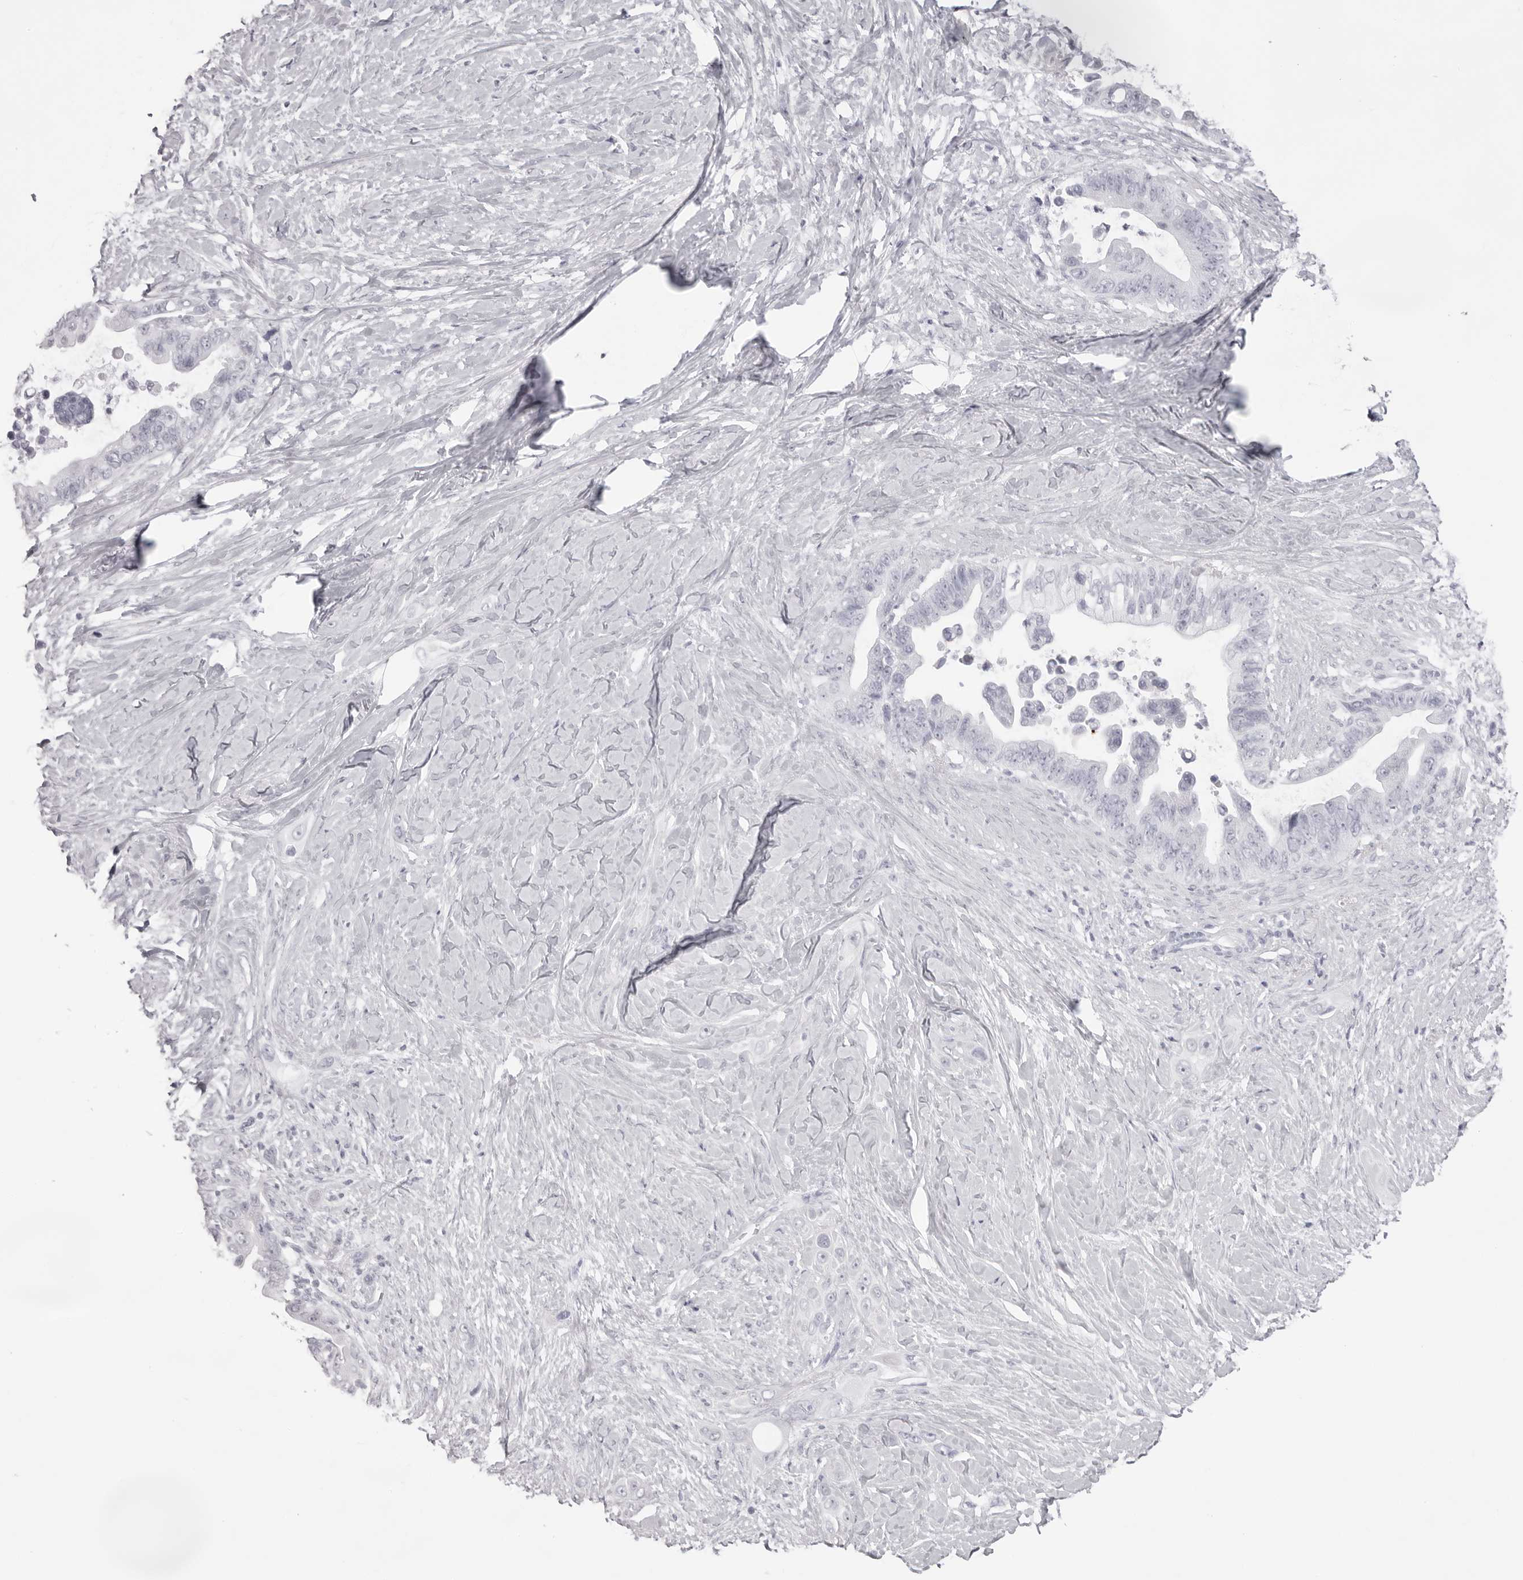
{"staining": {"intensity": "negative", "quantity": "none", "location": "none"}, "tissue": "pancreatic cancer", "cell_type": "Tumor cells", "image_type": "cancer", "snomed": [{"axis": "morphology", "description": "Adenocarcinoma, NOS"}, {"axis": "topography", "description": "Pancreas"}], "caption": "A histopathology image of human pancreatic adenocarcinoma is negative for staining in tumor cells.", "gene": "SPTA1", "patient": {"sex": "female", "age": 72}}